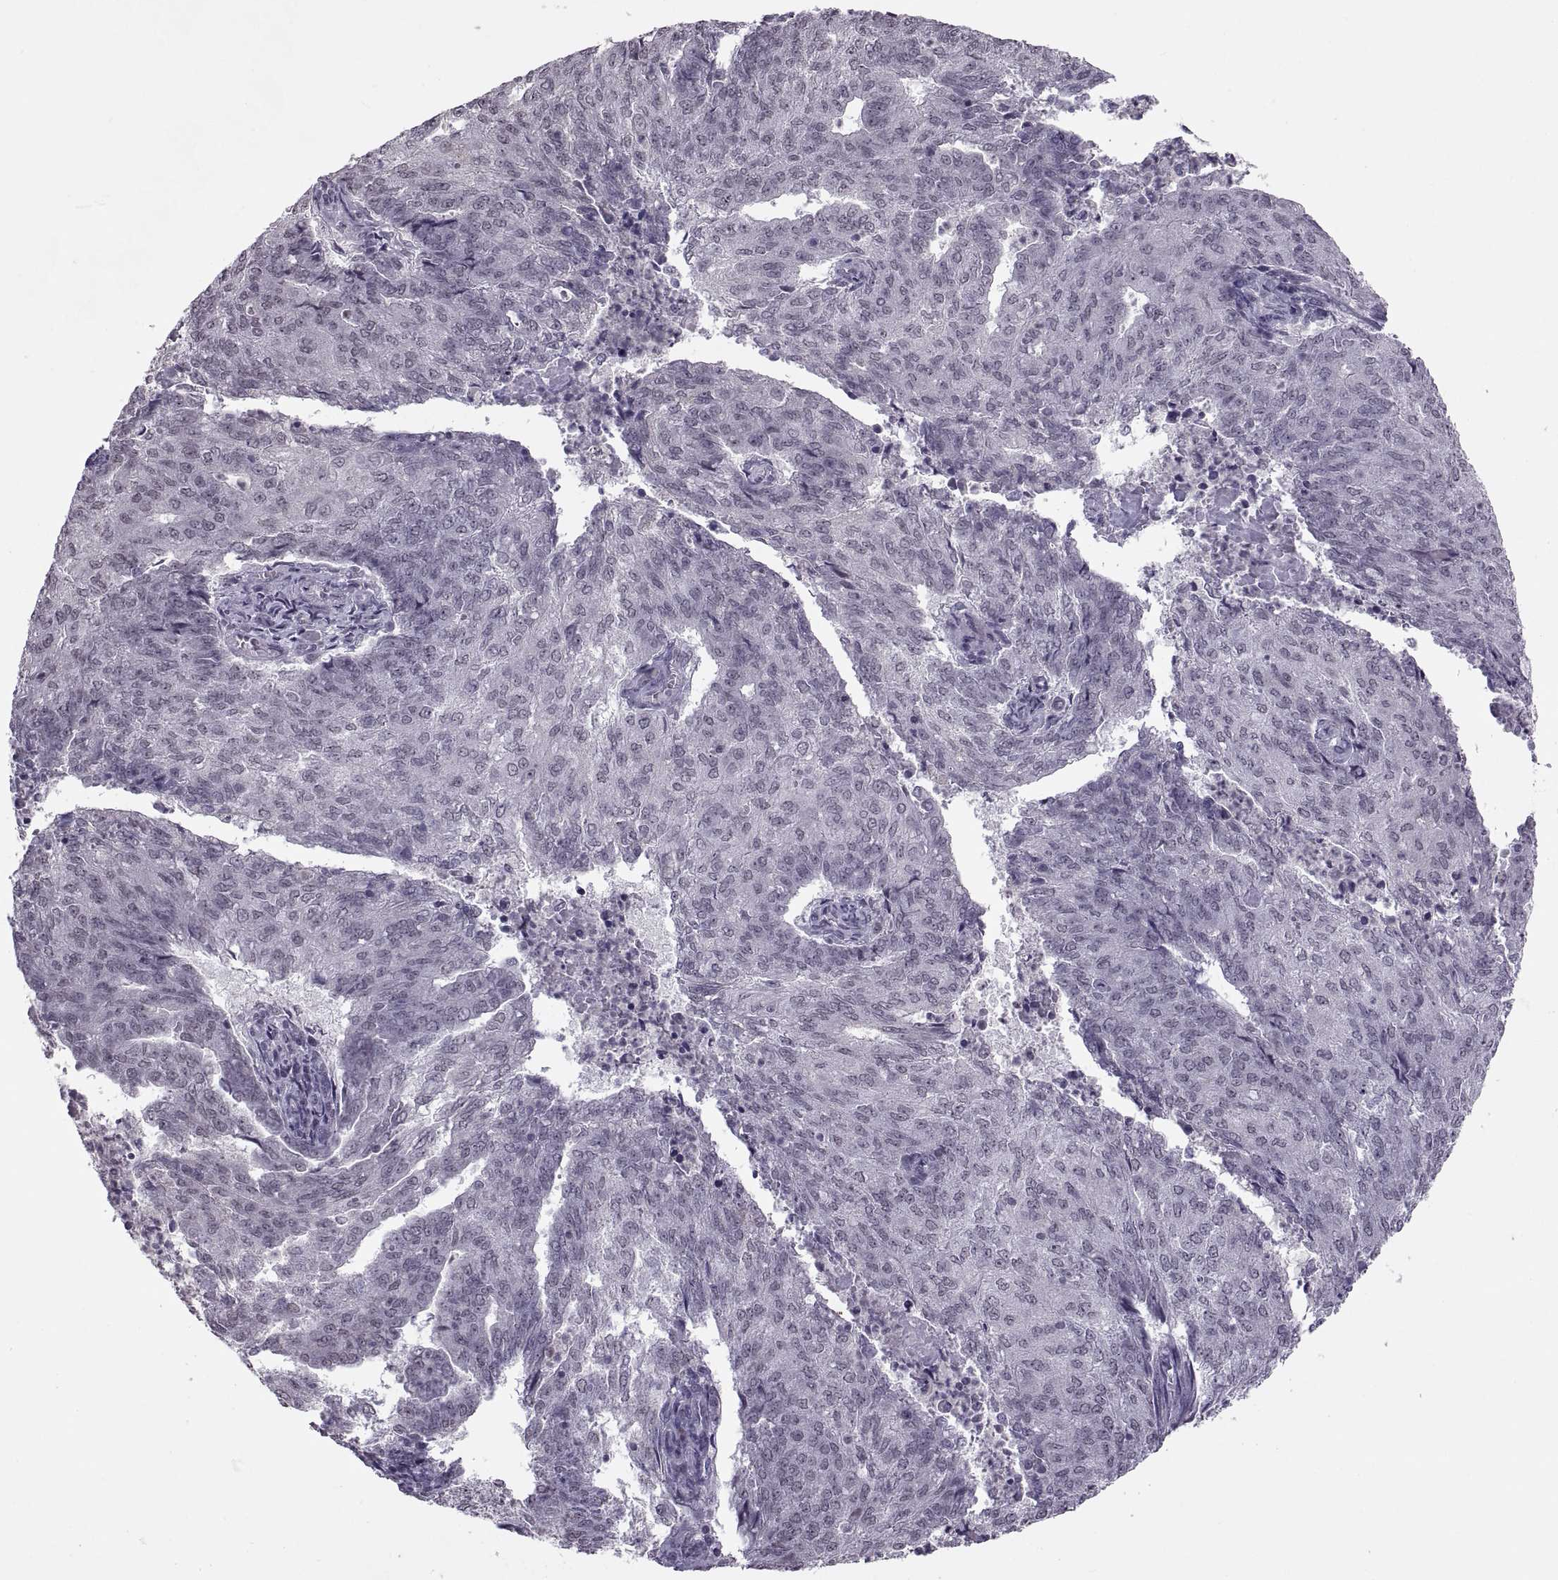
{"staining": {"intensity": "negative", "quantity": "none", "location": "none"}, "tissue": "endometrial cancer", "cell_type": "Tumor cells", "image_type": "cancer", "snomed": [{"axis": "morphology", "description": "Adenocarcinoma, NOS"}, {"axis": "topography", "description": "Endometrium"}], "caption": "An immunohistochemistry (IHC) image of adenocarcinoma (endometrial) is shown. There is no staining in tumor cells of adenocarcinoma (endometrial). Brightfield microscopy of IHC stained with DAB (brown) and hematoxylin (blue), captured at high magnification.", "gene": "OTP", "patient": {"sex": "female", "age": 82}}